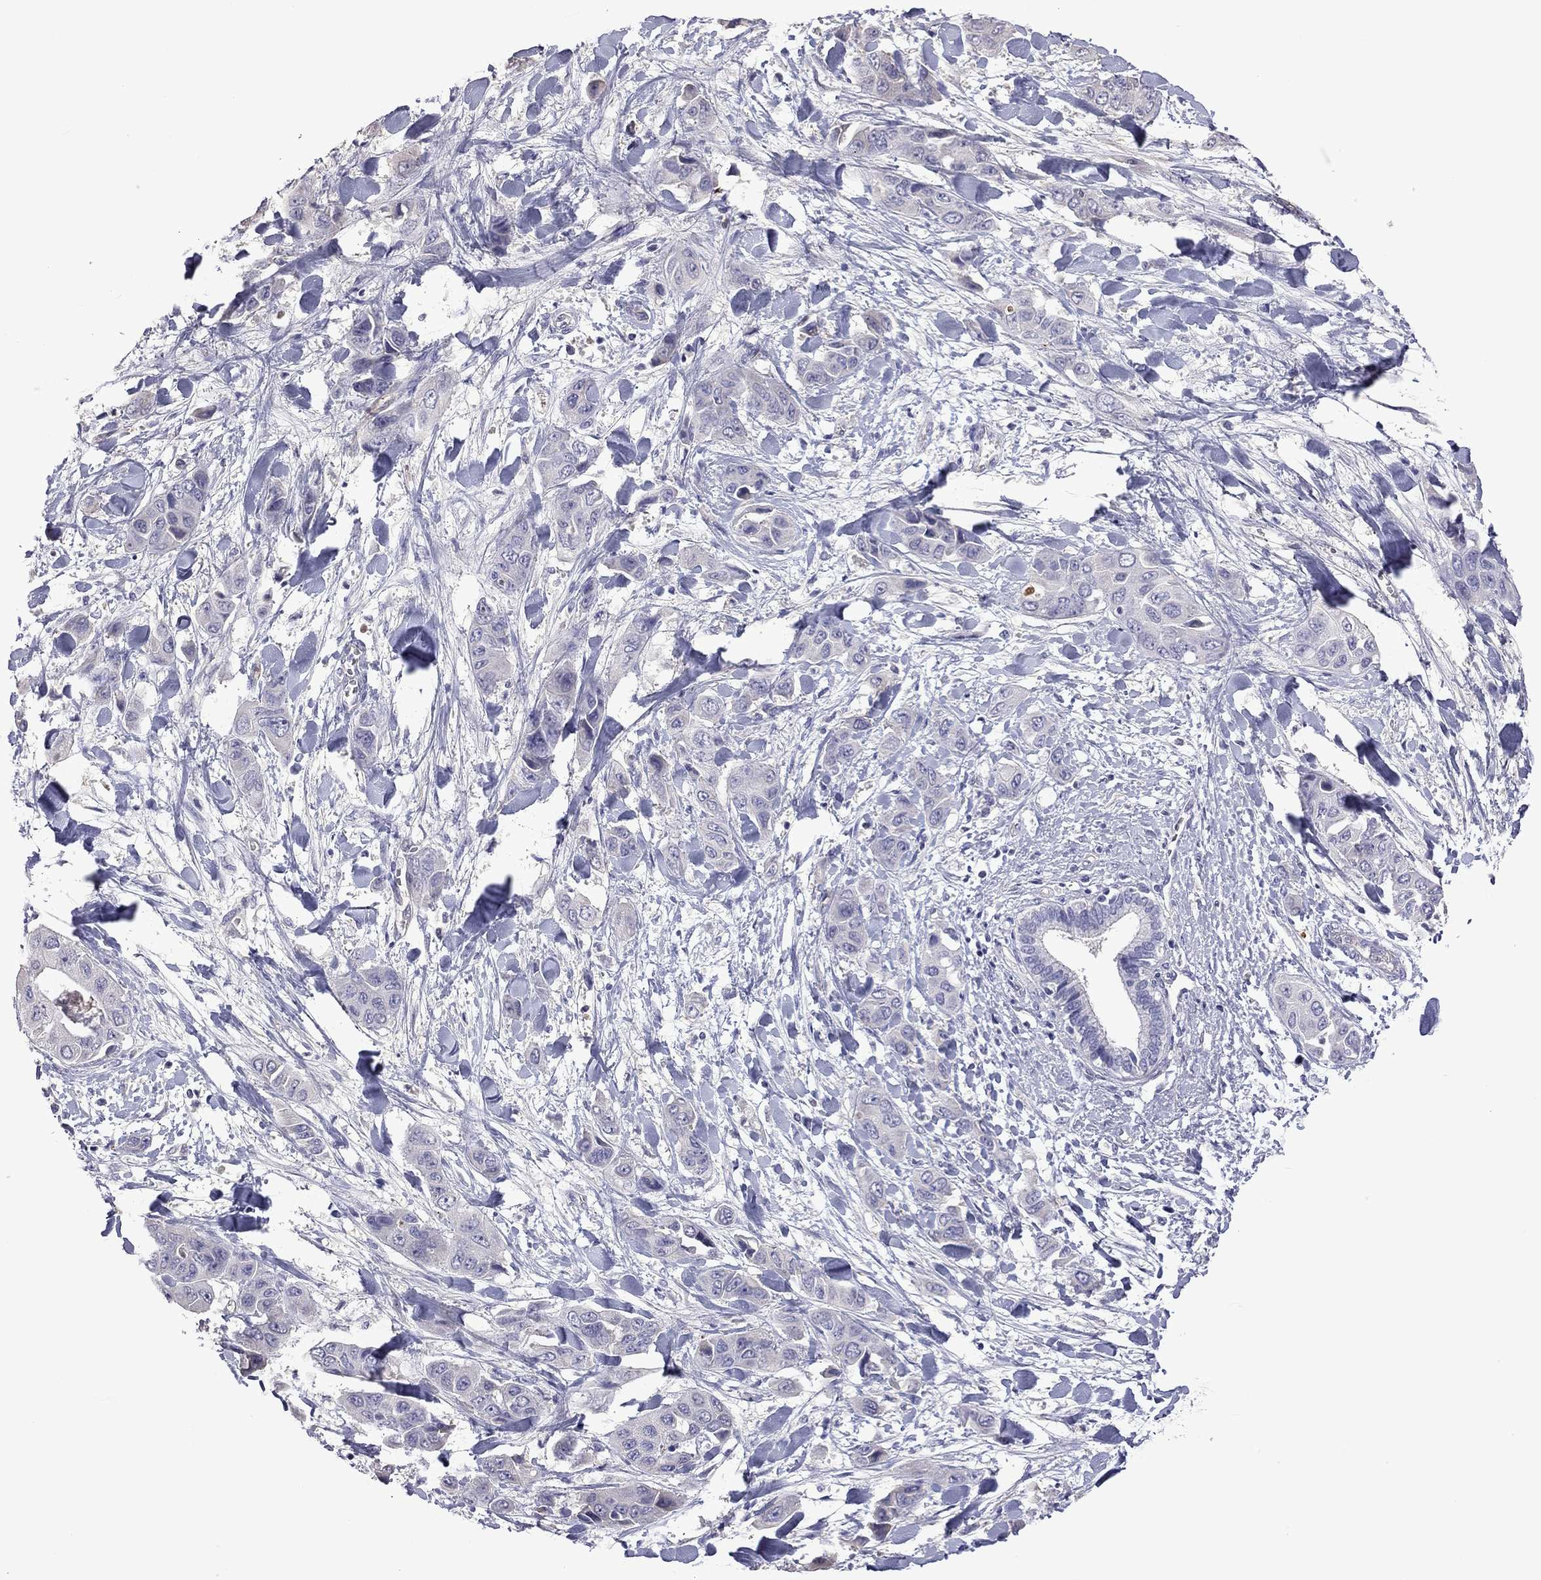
{"staining": {"intensity": "negative", "quantity": "none", "location": "none"}, "tissue": "liver cancer", "cell_type": "Tumor cells", "image_type": "cancer", "snomed": [{"axis": "morphology", "description": "Cholangiocarcinoma"}, {"axis": "topography", "description": "Liver"}], "caption": "High power microscopy histopathology image of an immunohistochemistry (IHC) micrograph of liver cancer (cholangiocarcinoma), revealing no significant staining in tumor cells. Brightfield microscopy of IHC stained with DAB (brown) and hematoxylin (blue), captured at high magnification.", "gene": "FEZ1", "patient": {"sex": "female", "age": 52}}